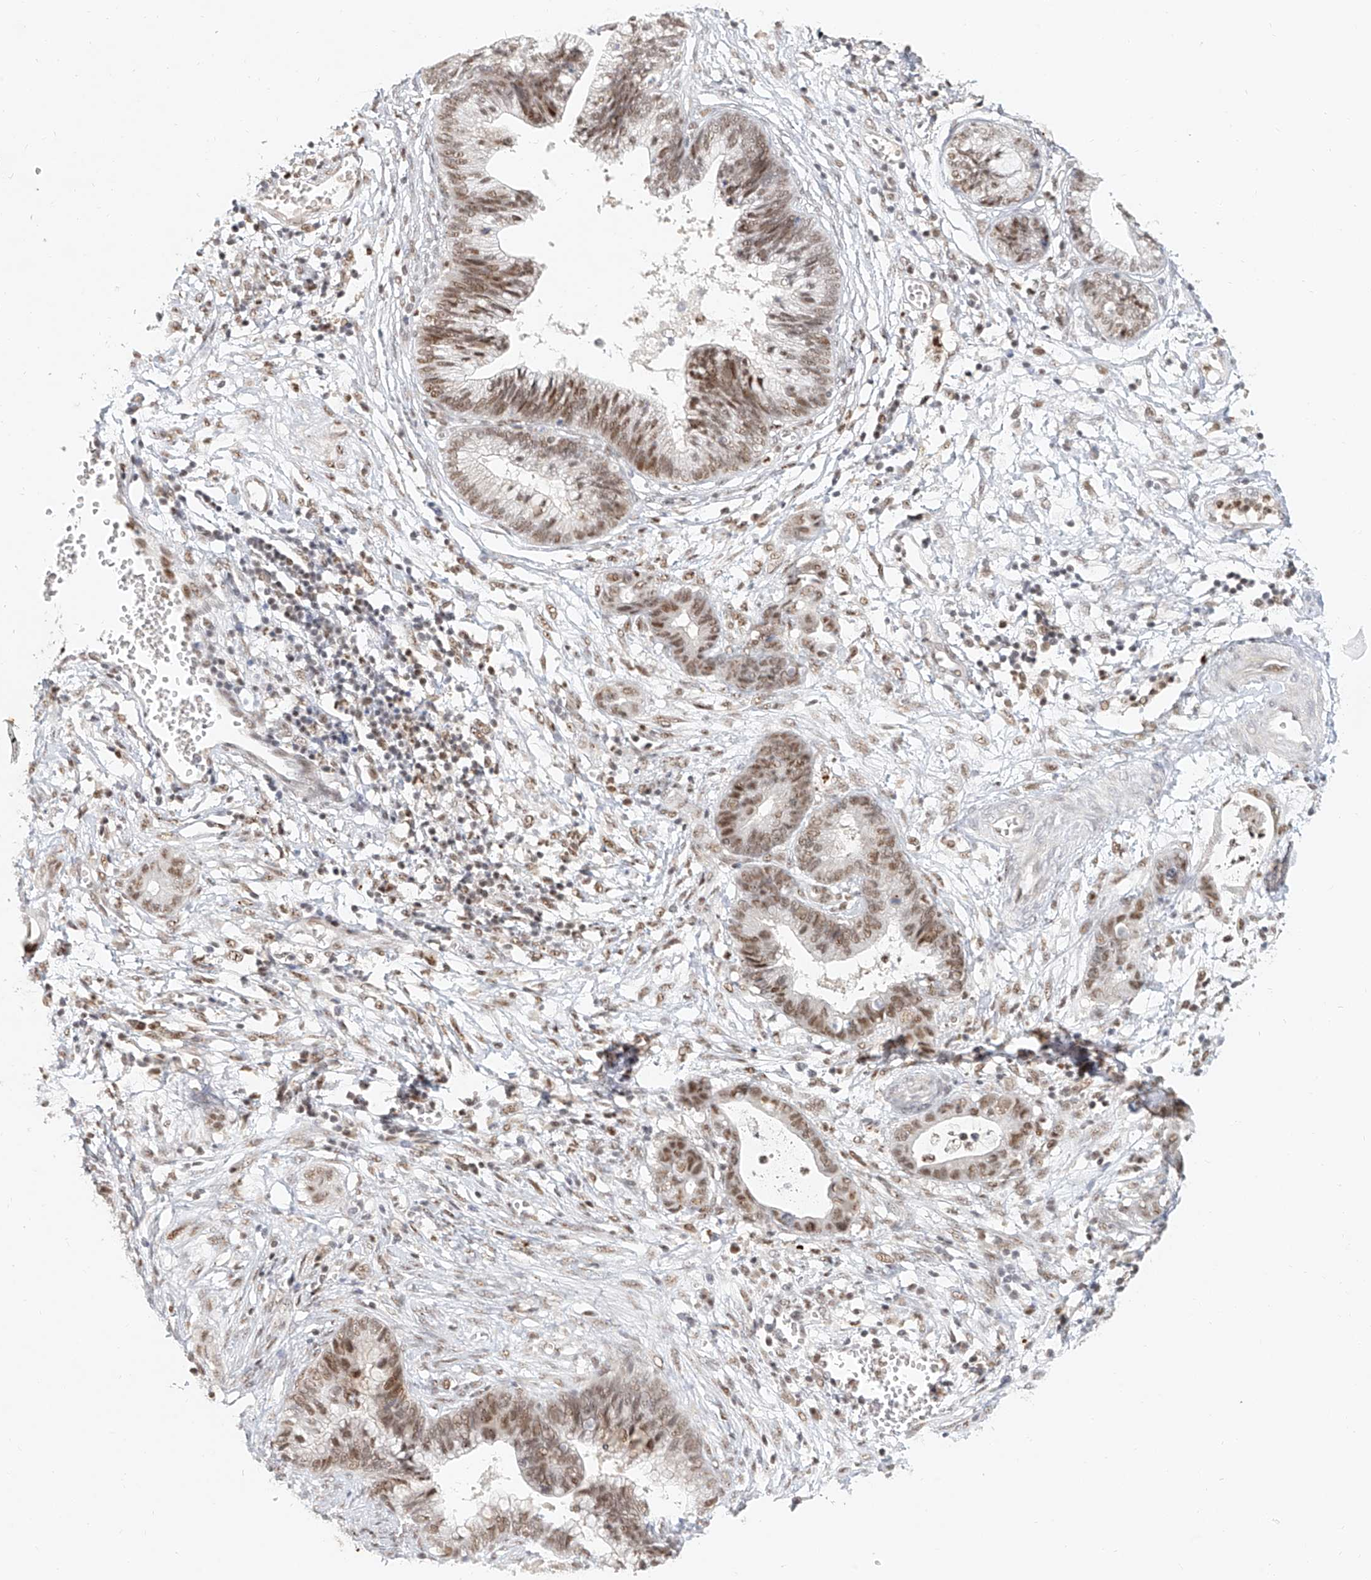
{"staining": {"intensity": "moderate", "quantity": ">75%", "location": "nuclear"}, "tissue": "cervical cancer", "cell_type": "Tumor cells", "image_type": "cancer", "snomed": [{"axis": "morphology", "description": "Adenocarcinoma, NOS"}, {"axis": "topography", "description": "Cervix"}], "caption": "This image reveals immunohistochemistry staining of adenocarcinoma (cervical), with medium moderate nuclear staining in approximately >75% of tumor cells.", "gene": "CXorf58", "patient": {"sex": "female", "age": 44}}